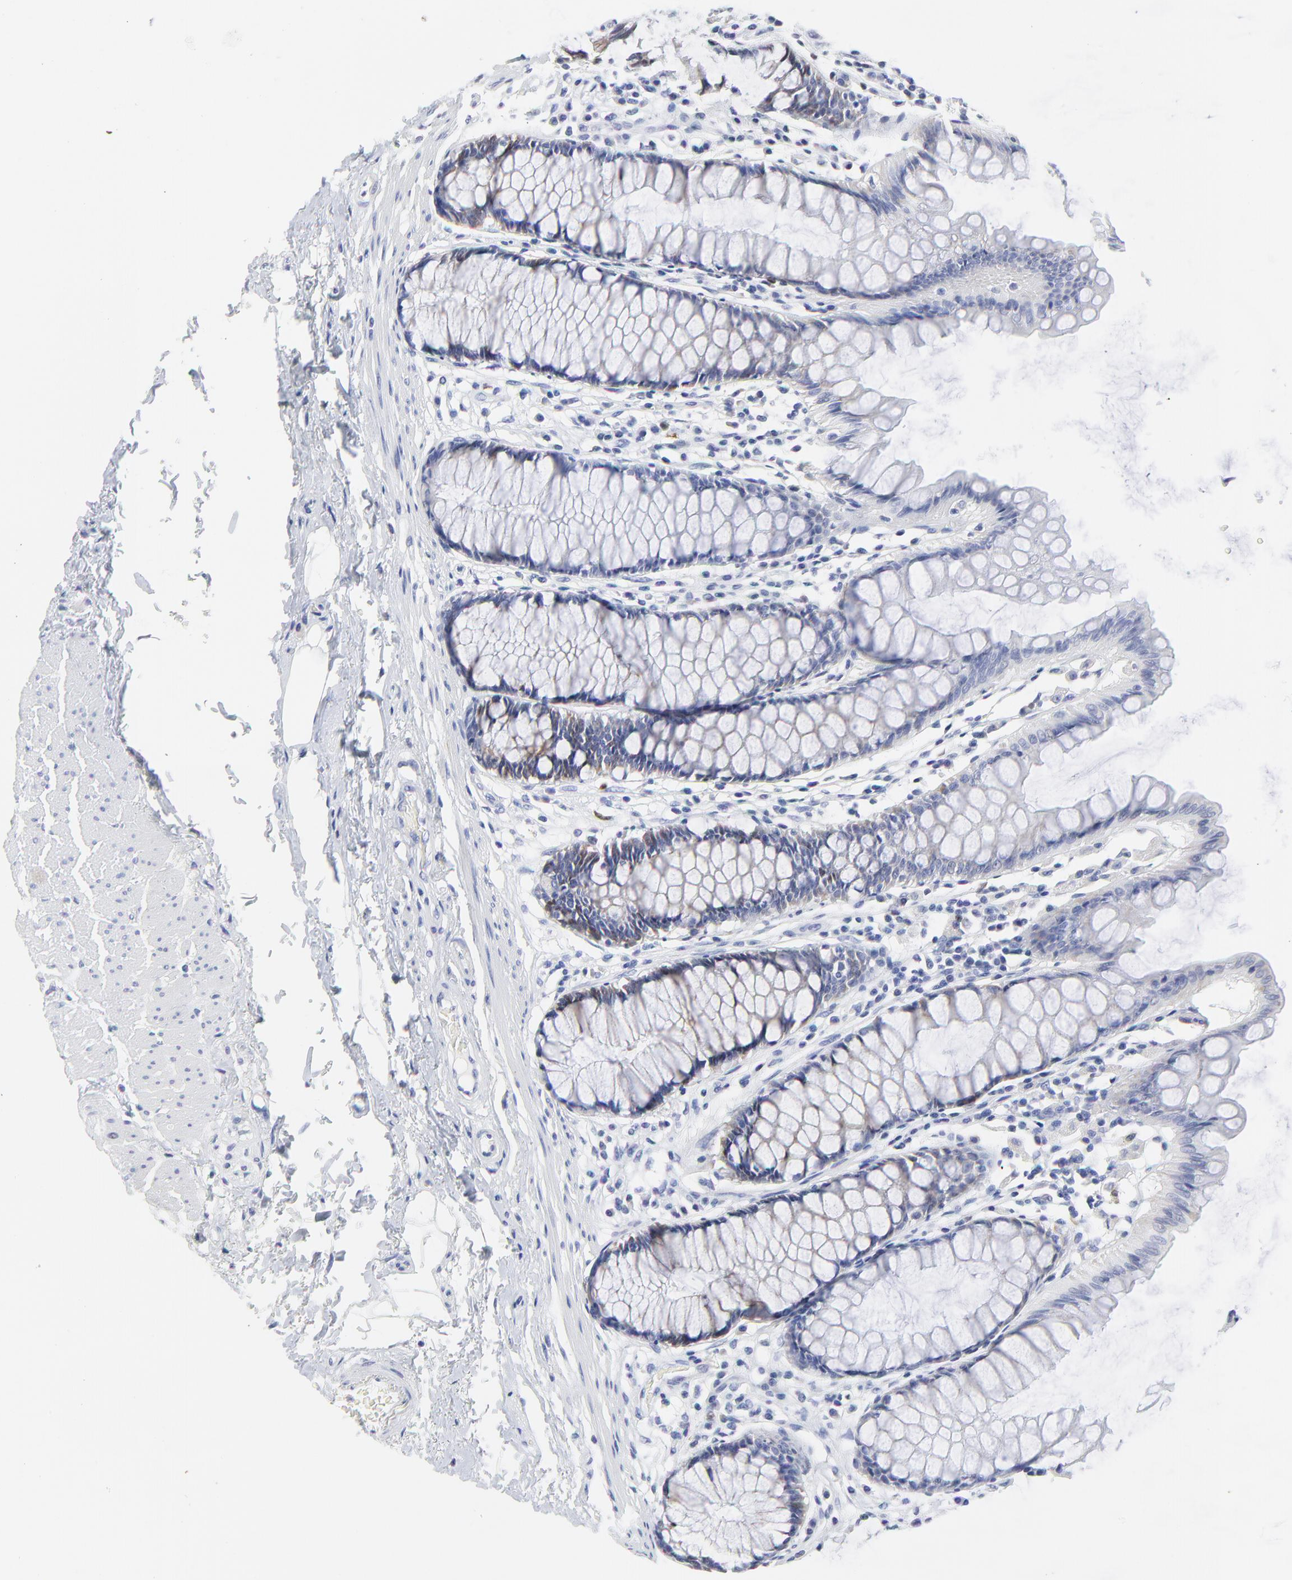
{"staining": {"intensity": "moderate", "quantity": "25%-75%", "location": "cytoplasmic/membranous"}, "tissue": "rectum", "cell_type": "Glandular cells", "image_type": "normal", "snomed": [{"axis": "morphology", "description": "Normal tissue, NOS"}, {"axis": "topography", "description": "Rectum"}], "caption": "This is an image of IHC staining of unremarkable rectum, which shows moderate staining in the cytoplasmic/membranous of glandular cells.", "gene": "NCAPH", "patient": {"sex": "male", "age": 77}}